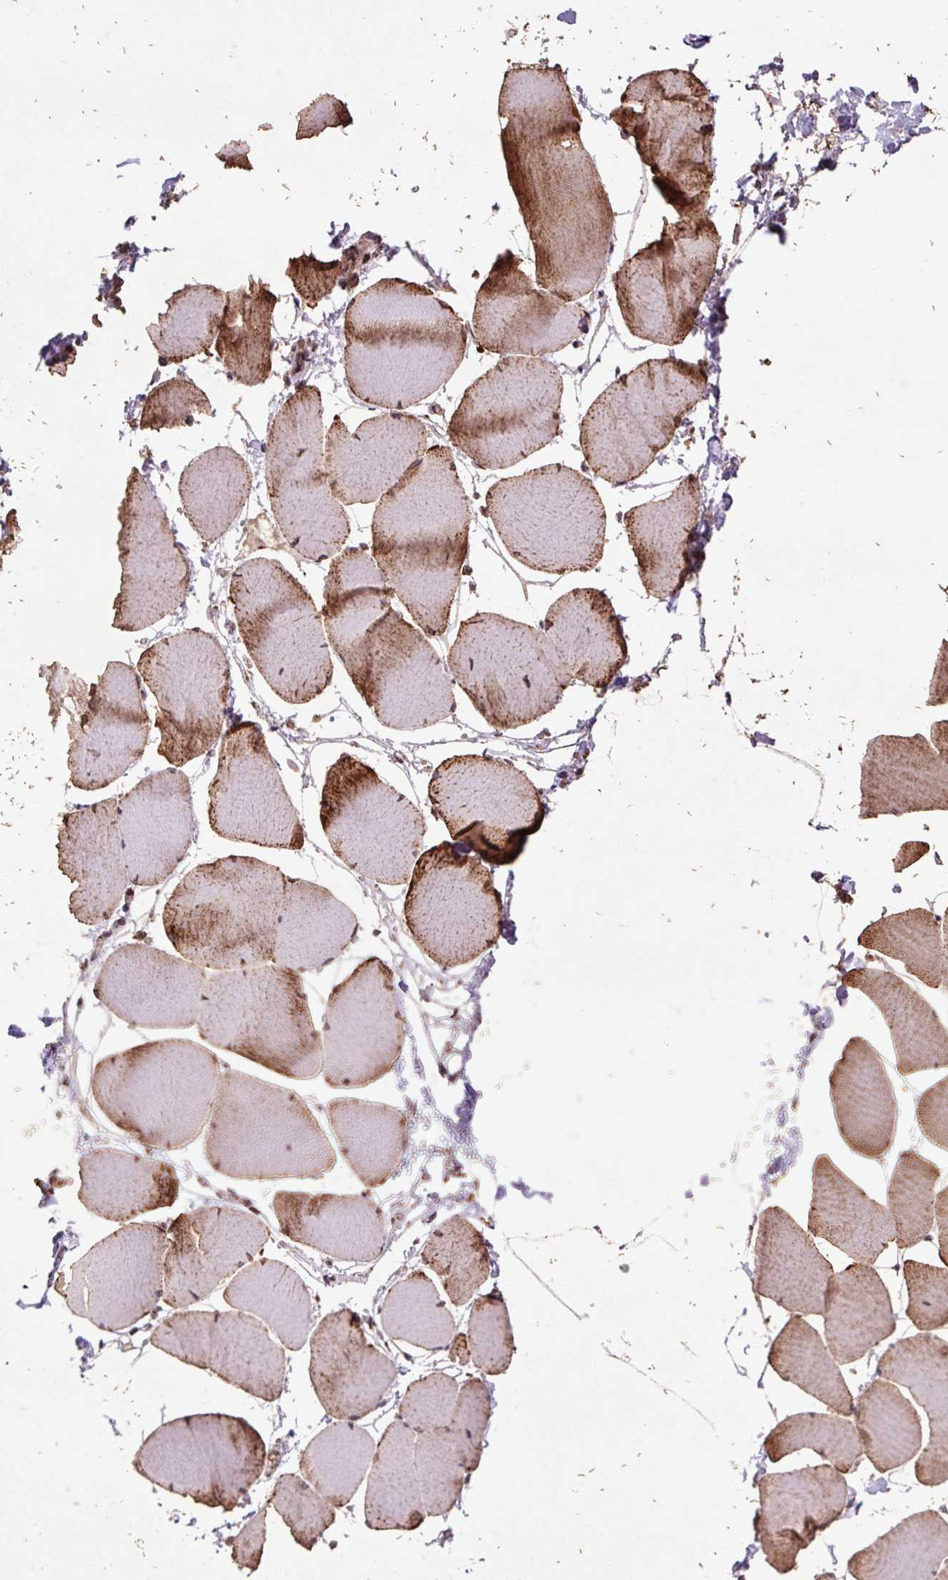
{"staining": {"intensity": "moderate", "quantity": "25%-75%", "location": "cytoplasmic/membranous"}, "tissue": "skeletal muscle", "cell_type": "Myocytes", "image_type": "normal", "snomed": [{"axis": "morphology", "description": "Normal tissue, NOS"}, {"axis": "topography", "description": "Skeletal muscle"}], "caption": "Brown immunohistochemical staining in benign human skeletal muscle reveals moderate cytoplasmic/membranous staining in approximately 25%-75% of myocytes. The protein is stained brown, and the nuclei are stained in blue (DAB (3,3'-diaminobenzidine) IHC with brightfield microscopy, high magnification).", "gene": "ATP5F1A", "patient": {"sex": "male", "age": 25}}